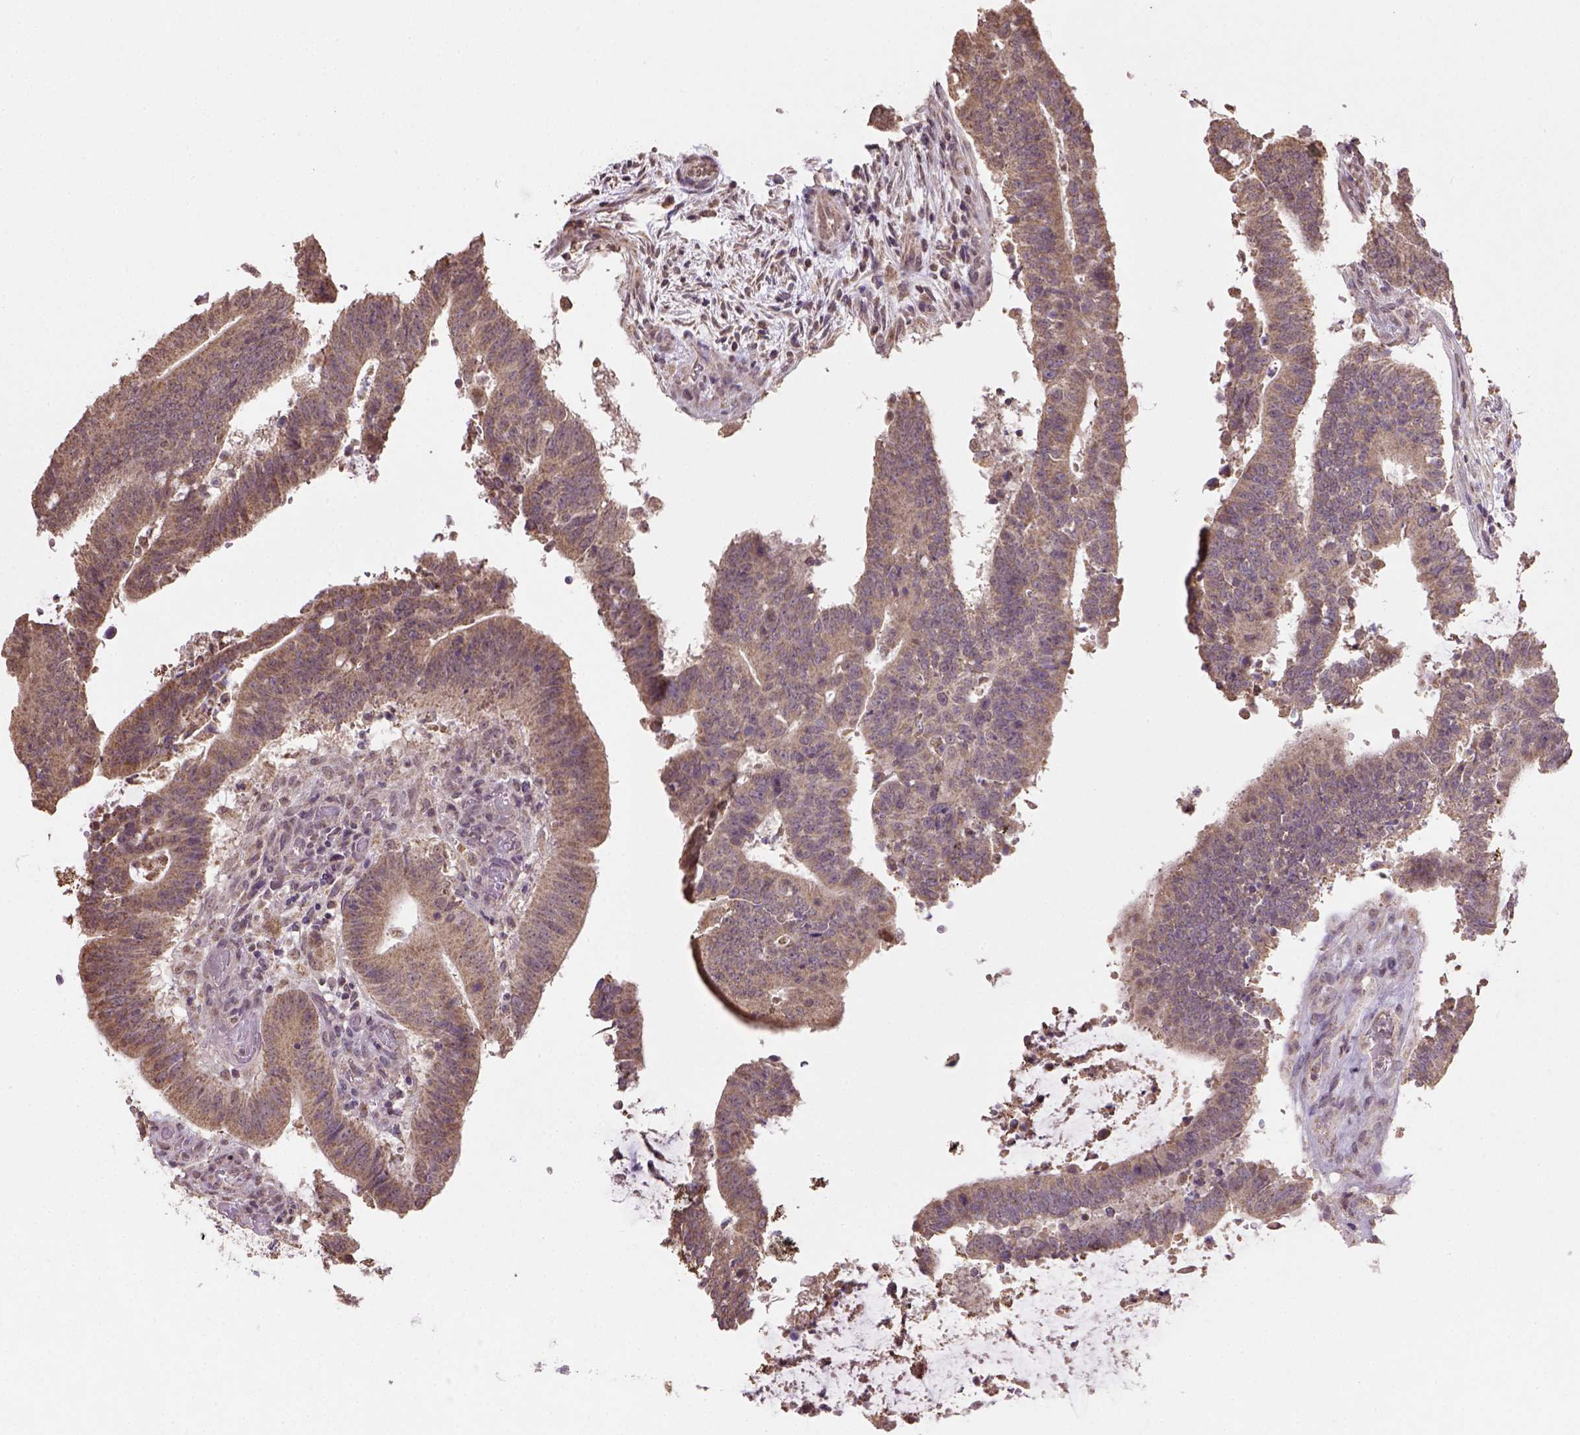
{"staining": {"intensity": "moderate", "quantity": ">75%", "location": "cytoplasmic/membranous"}, "tissue": "colorectal cancer", "cell_type": "Tumor cells", "image_type": "cancer", "snomed": [{"axis": "morphology", "description": "Adenocarcinoma, NOS"}, {"axis": "topography", "description": "Colon"}], "caption": "Colorectal cancer (adenocarcinoma) tissue reveals moderate cytoplasmic/membranous staining in about >75% of tumor cells (DAB (3,3'-diaminobenzidine) IHC, brown staining for protein, blue staining for nuclei).", "gene": "NUDT10", "patient": {"sex": "female", "age": 43}}